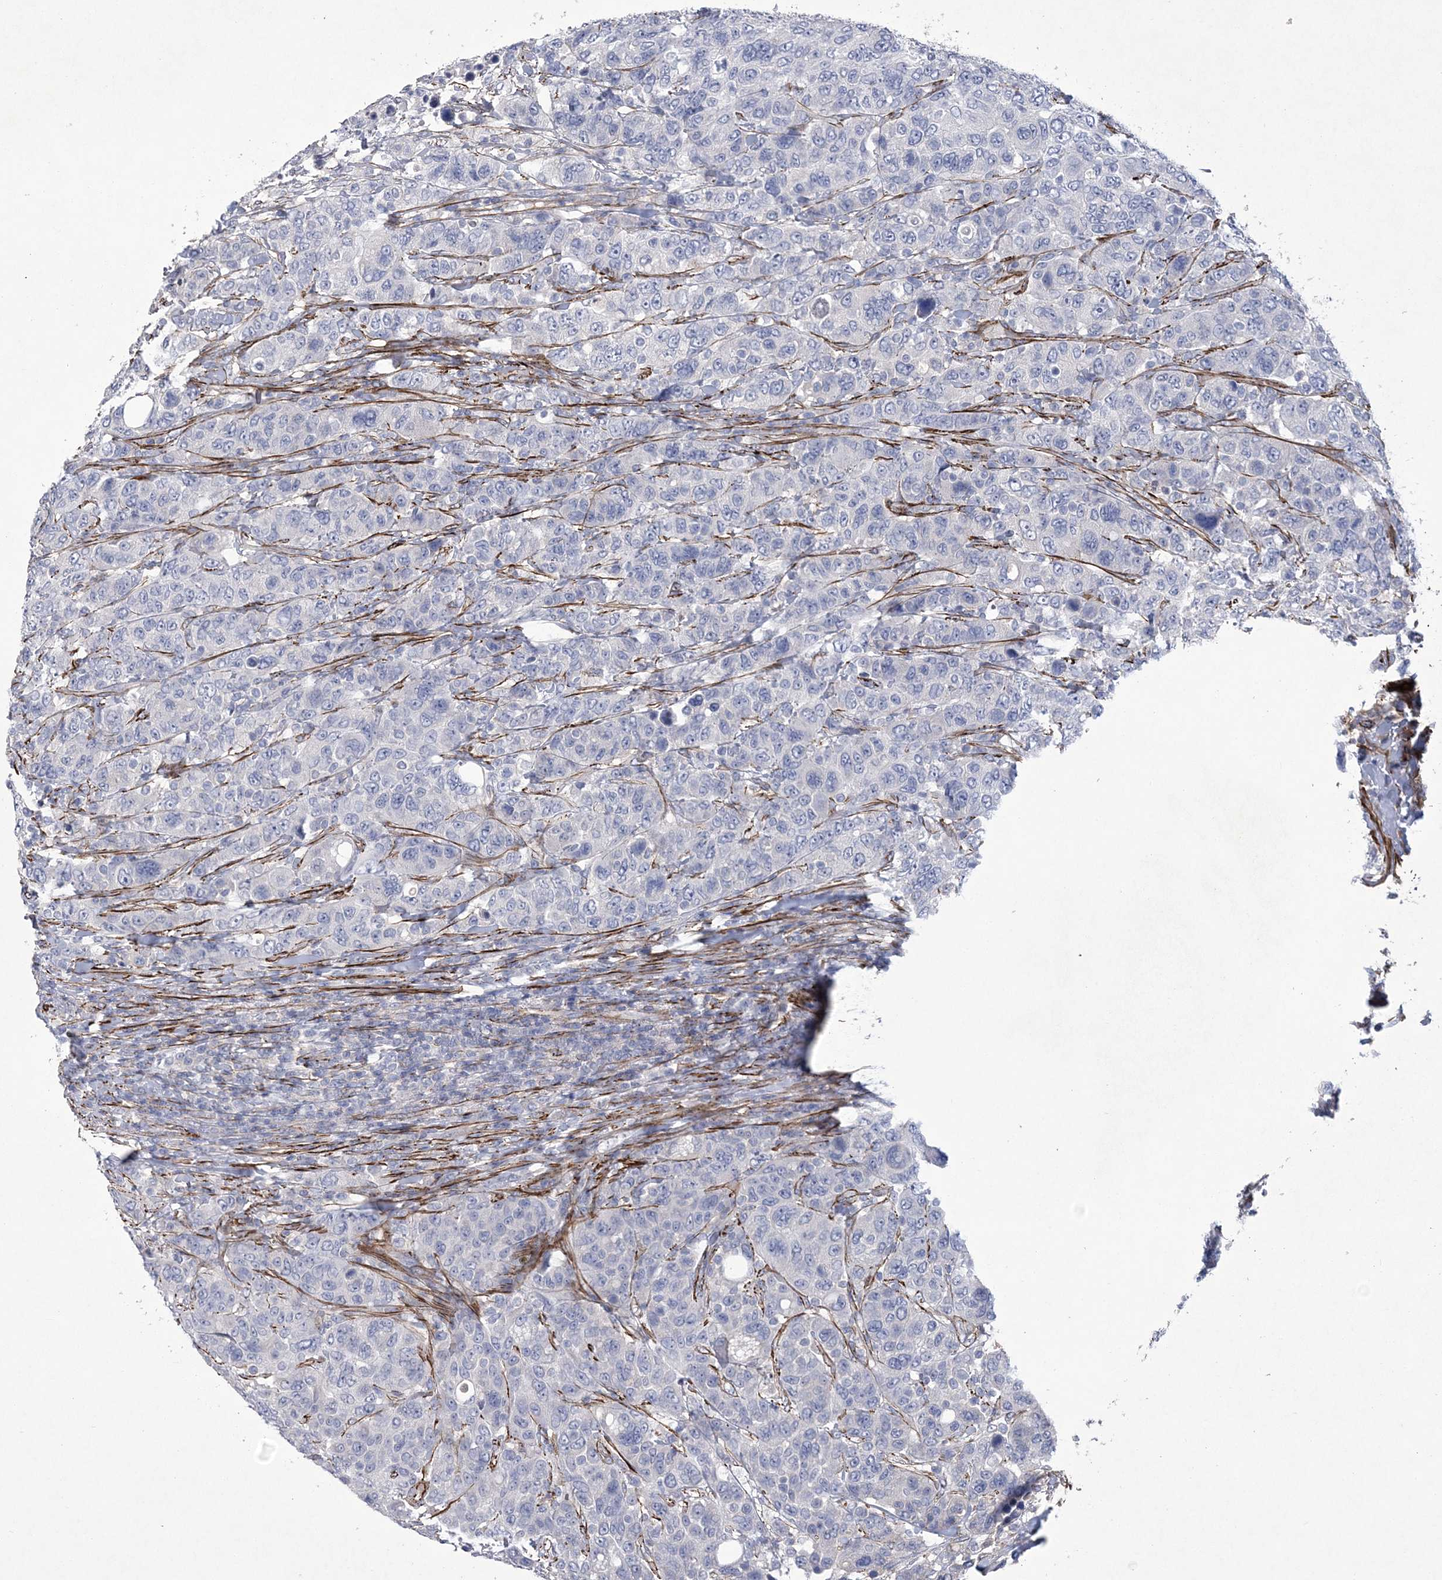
{"staining": {"intensity": "negative", "quantity": "none", "location": "none"}, "tissue": "breast cancer", "cell_type": "Tumor cells", "image_type": "cancer", "snomed": [{"axis": "morphology", "description": "Duct carcinoma"}, {"axis": "topography", "description": "Breast"}], "caption": "Tumor cells show no significant protein staining in infiltrating ductal carcinoma (breast).", "gene": "ARSJ", "patient": {"sex": "female", "age": 37}}